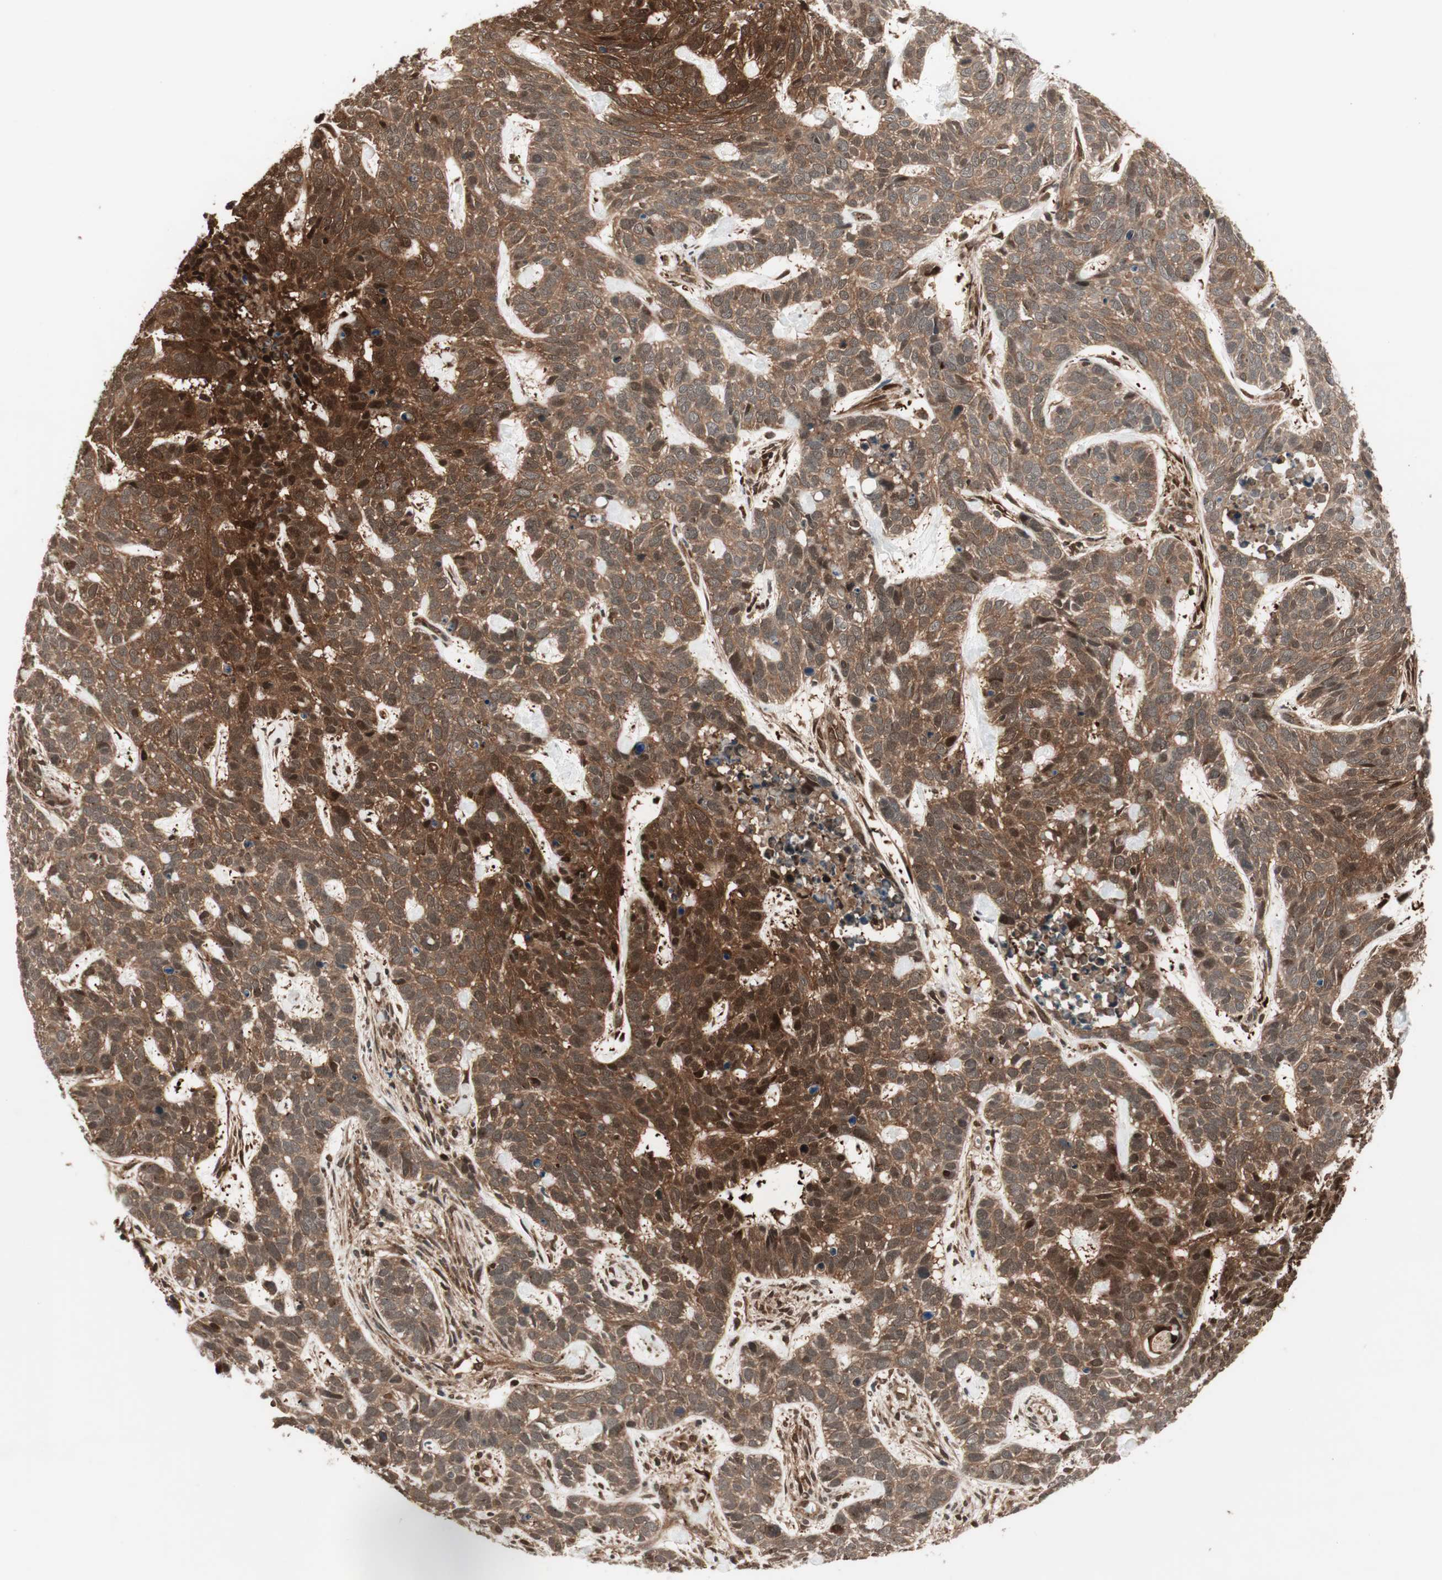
{"staining": {"intensity": "strong", "quantity": ">75%", "location": "cytoplasmic/membranous,nuclear"}, "tissue": "skin cancer", "cell_type": "Tumor cells", "image_type": "cancer", "snomed": [{"axis": "morphology", "description": "Basal cell carcinoma"}, {"axis": "topography", "description": "Skin"}], "caption": "Immunohistochemistry of skin cancer (basal cell carcinoma) demonstrates high levels of strong cytoplasmic/membranous and nuclear positivity in approximately >75% of tumor cells.", "gene": "PRKG2", "patient": {"sex": "male", "age": 87}}